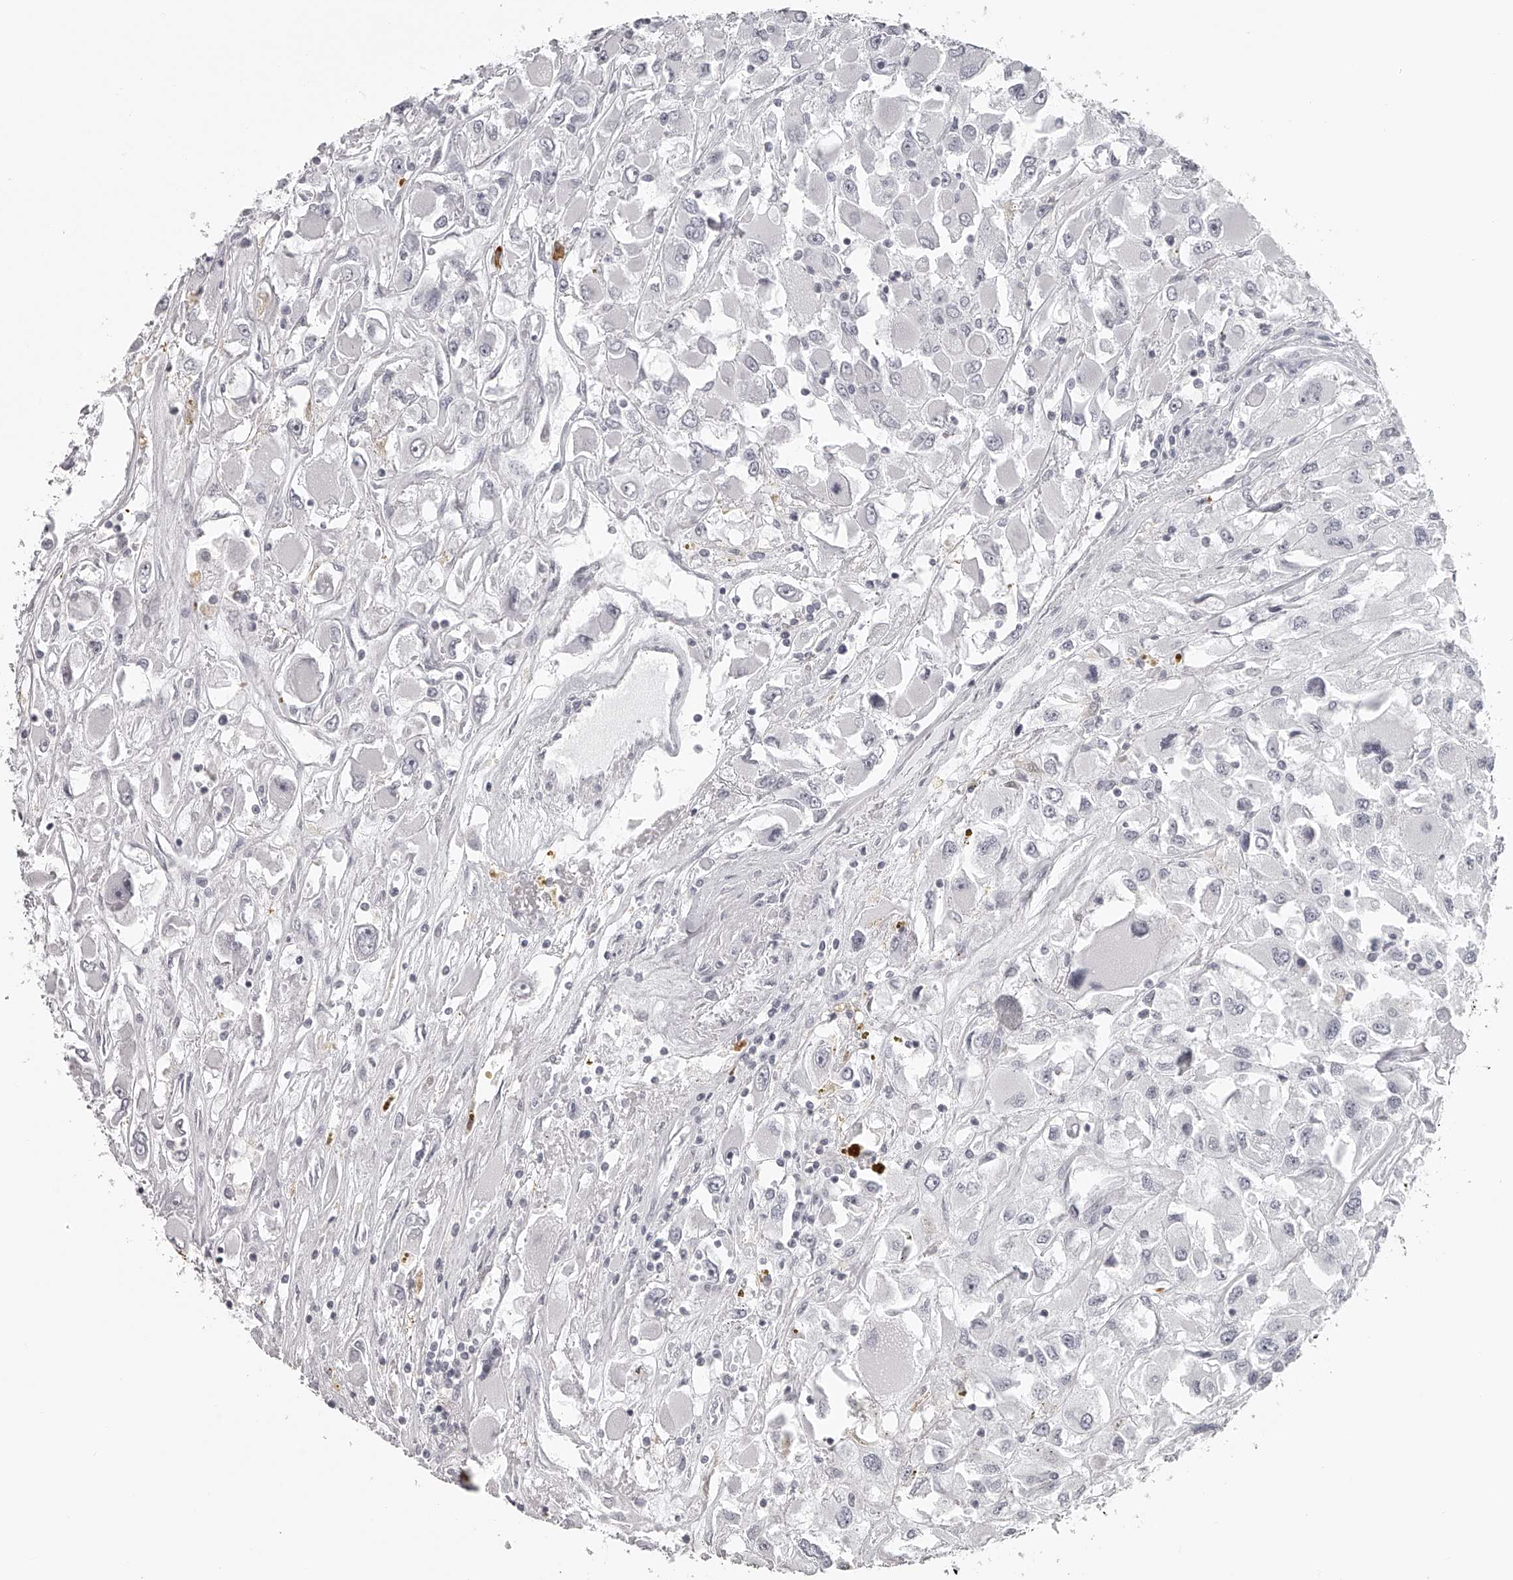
{"staining": {"intensity": "negative", "quantity": "none", "location": "none"}, "tissue": "renal cancer", "cell_type": "Tumor cells", "image_type": "cancer", "snomed": [{"axis": "morphology", "description": "Adenocarcinoma, NOS"}, {"axis": "topography", "description": "Kidney"}], "caption": "Immunohistochemistry histopathology image of renal cancer stained for a protein (brown), which demonstrates no expression in tumor cells. The staining was performed using DAB (3,3'-diaminobenzidine) to visualize the protein expression in brown, while the nuclei were stained in blue with hematoxylin (Magnification: 20x).", "gene": "SEC11C", "patient": {"sex": "female", "age": 52}}